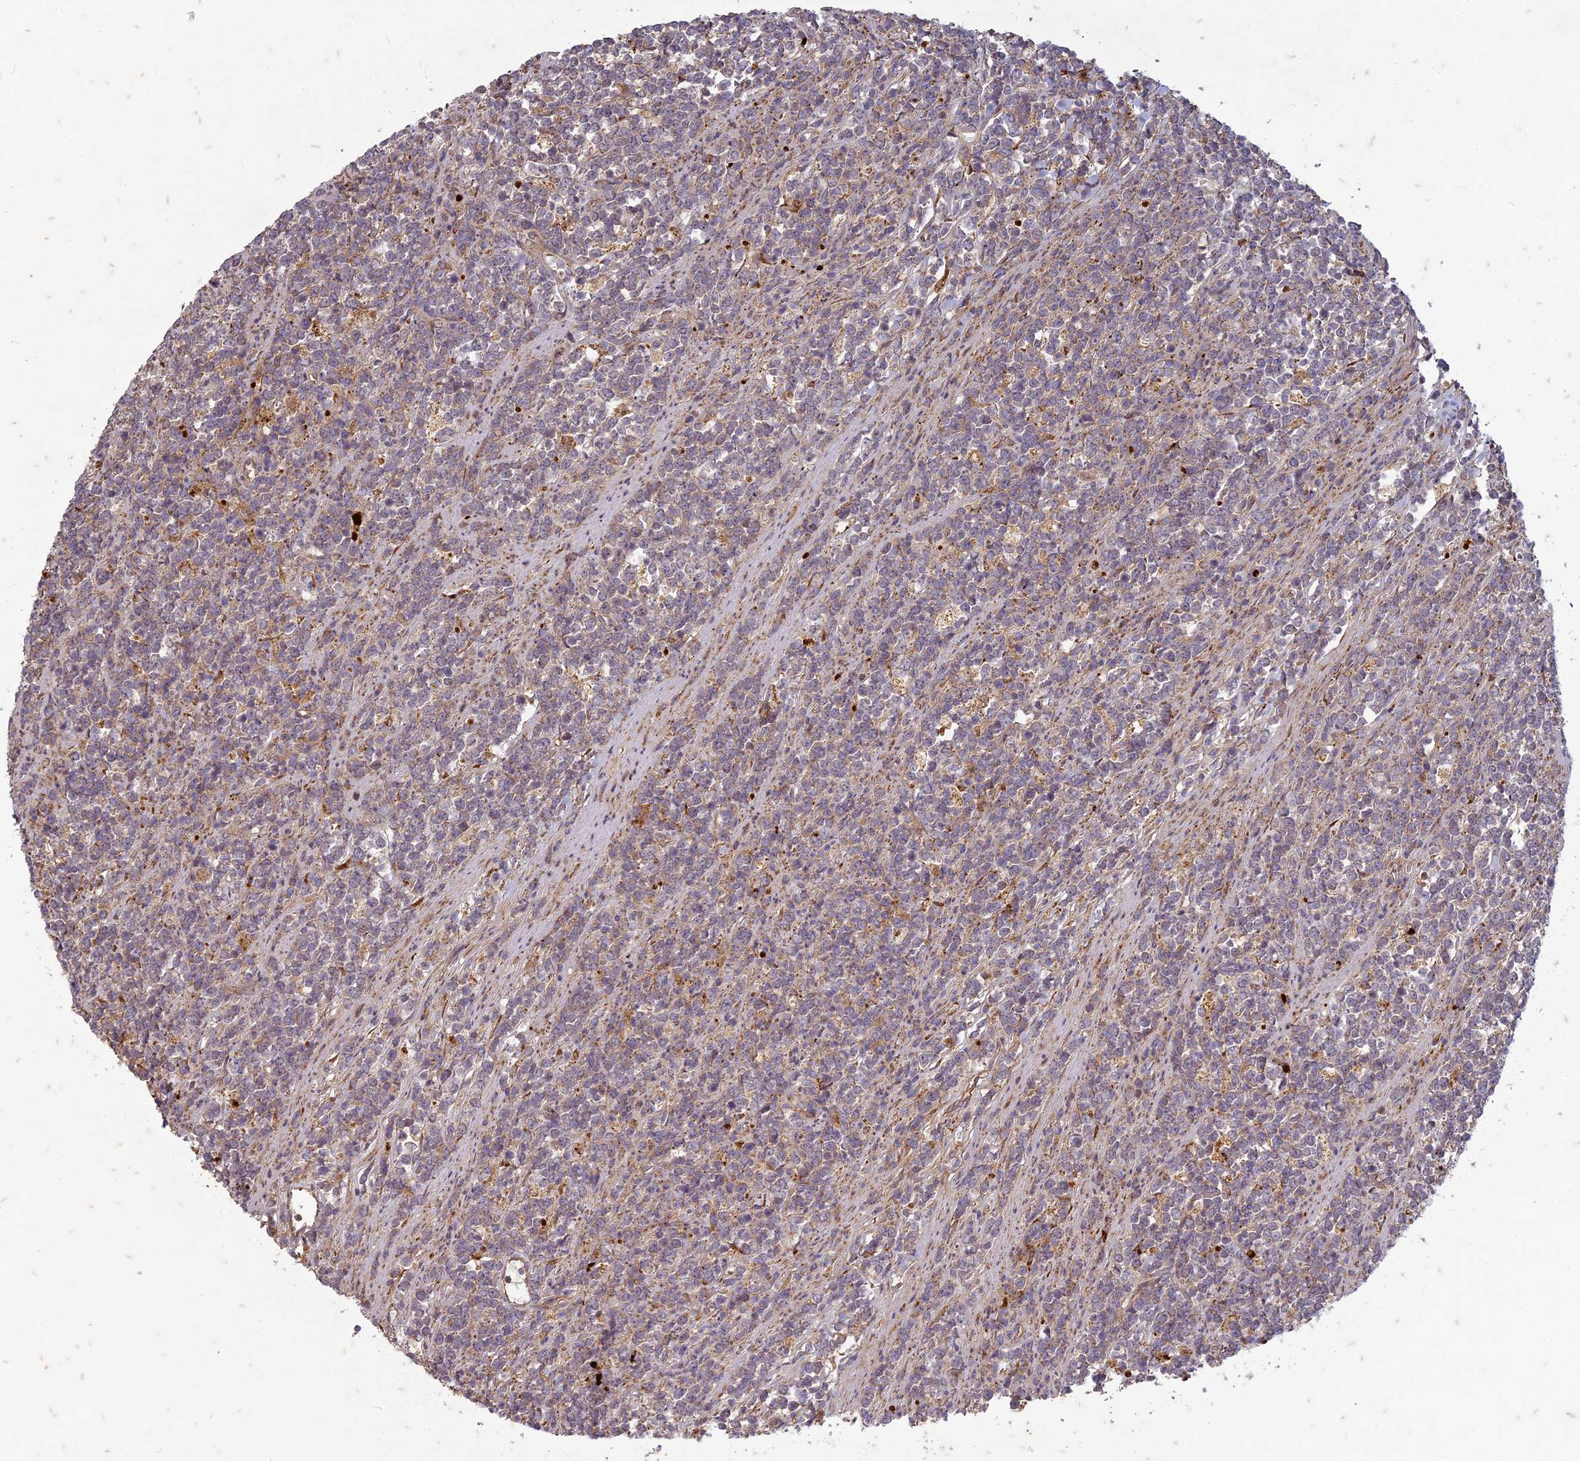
{"staining": {"intensity": "negative", "quantity": "none", "location": "none"}, "tissue": "lymphoma", "cell_type": "Tumor cells", "image_type": "cancer", "snomed": [{"axis": "morphology", "description": "Malignant lymphoma, non-Hodgkin's type, High grade"}, {"axis": "topography", "description": "Small intestine"}], "caption": "Malignant lymphoma, non-Hodgkin's type (high-grade) stained for a protein using IHC demonstrates no positivity tumor cells.", "gene": "TCF25", "patient": {"sex": "male", "age": 8}}